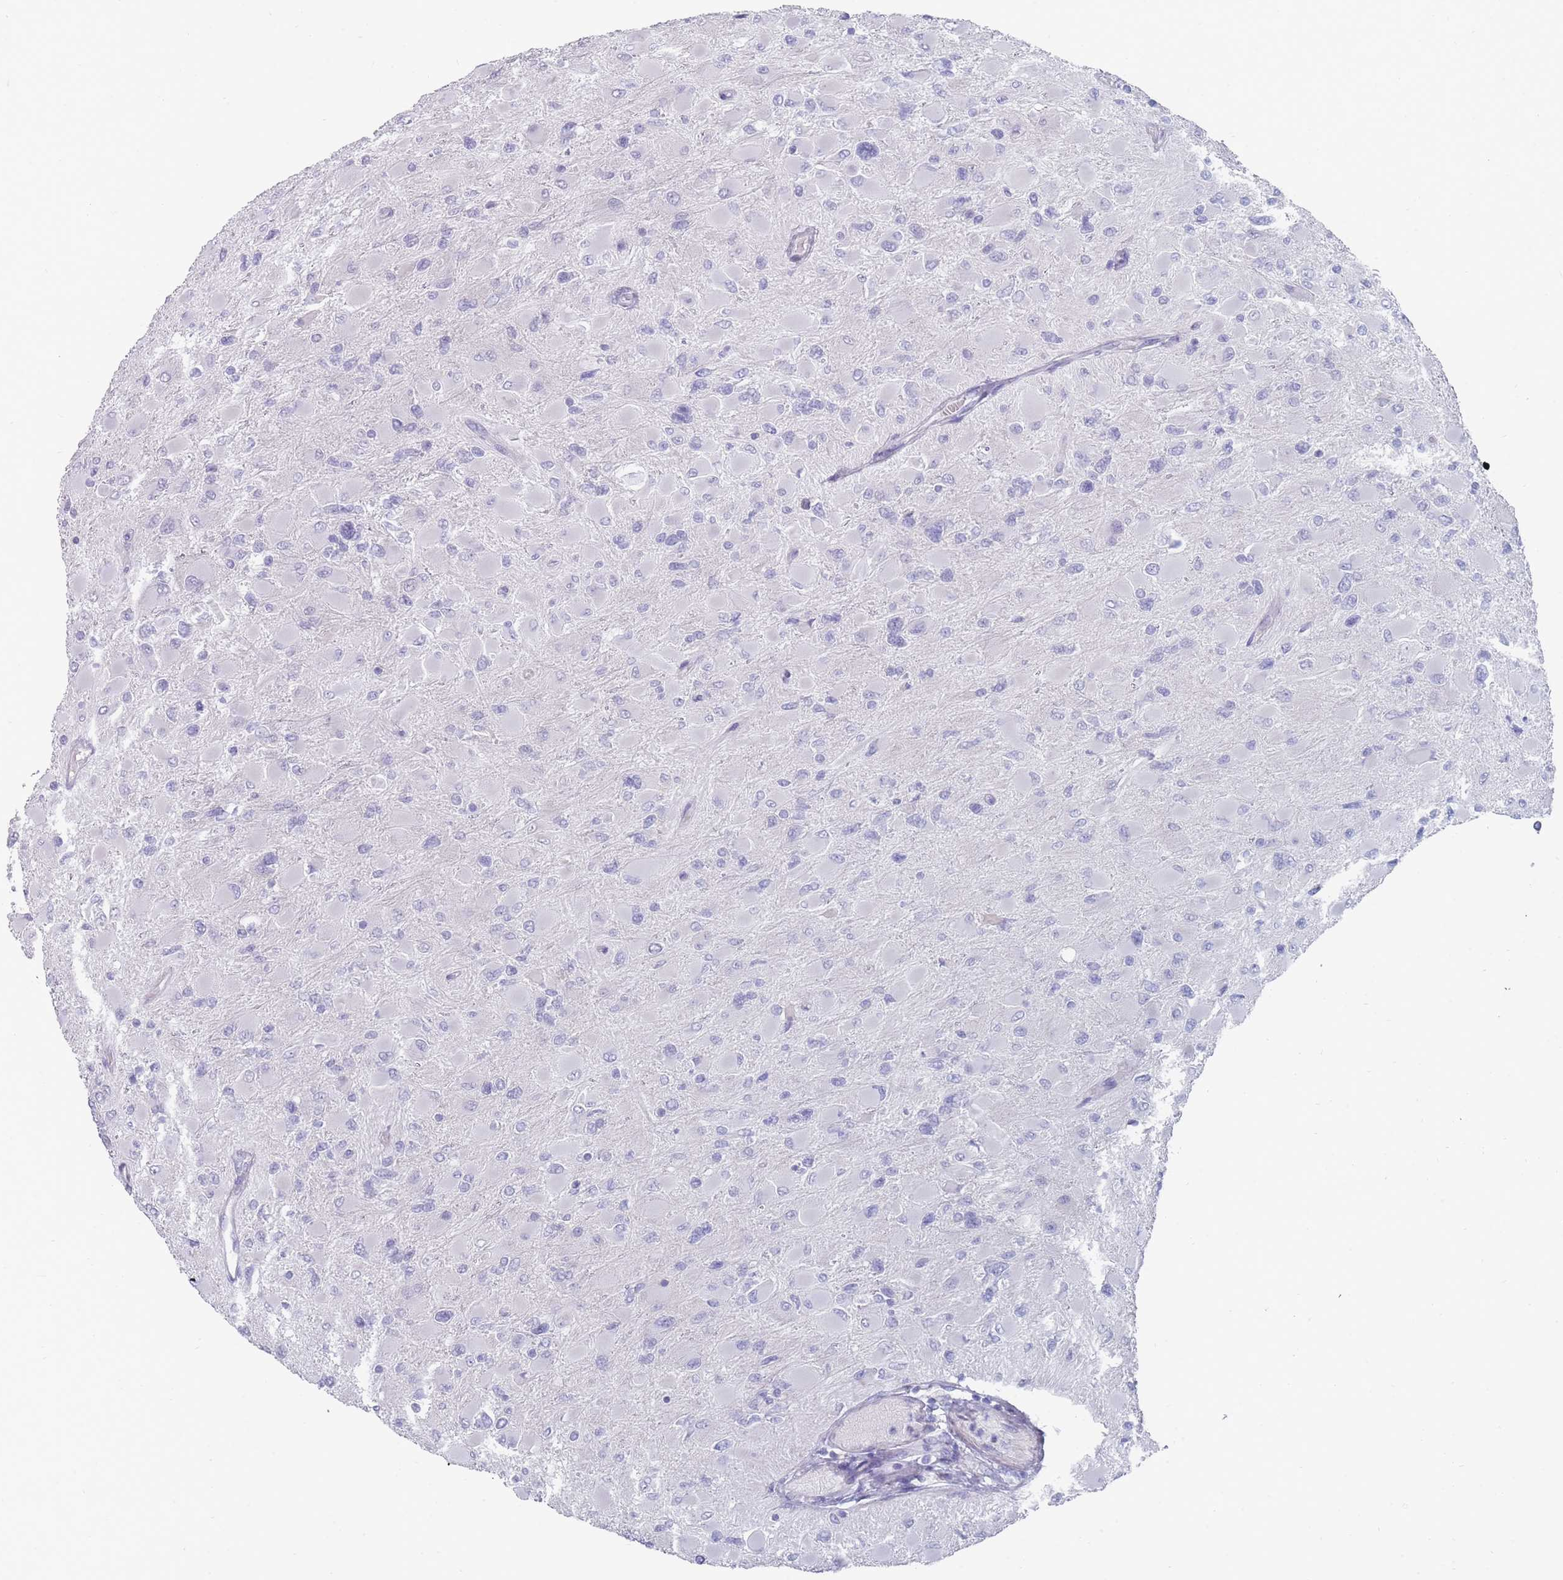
{"staining": {"intensity": "negative", "quantity": "none", "location": "none"}, "tissue": "glioma", "cell_type": "Tumor cells", "image_type": "cancer", "snomed": [{"axis": "morphology", "description": "Glioma, malignant, High grade"}, {"axis": "topography", "description": "Cerebral cortex"}], "caption": "Histopathology image shows no protein expression in tumor cells of malignant glioma (high-grade) tissue.", "gene": "PIGU", "patient": {"sex": "female", "age": 36}}